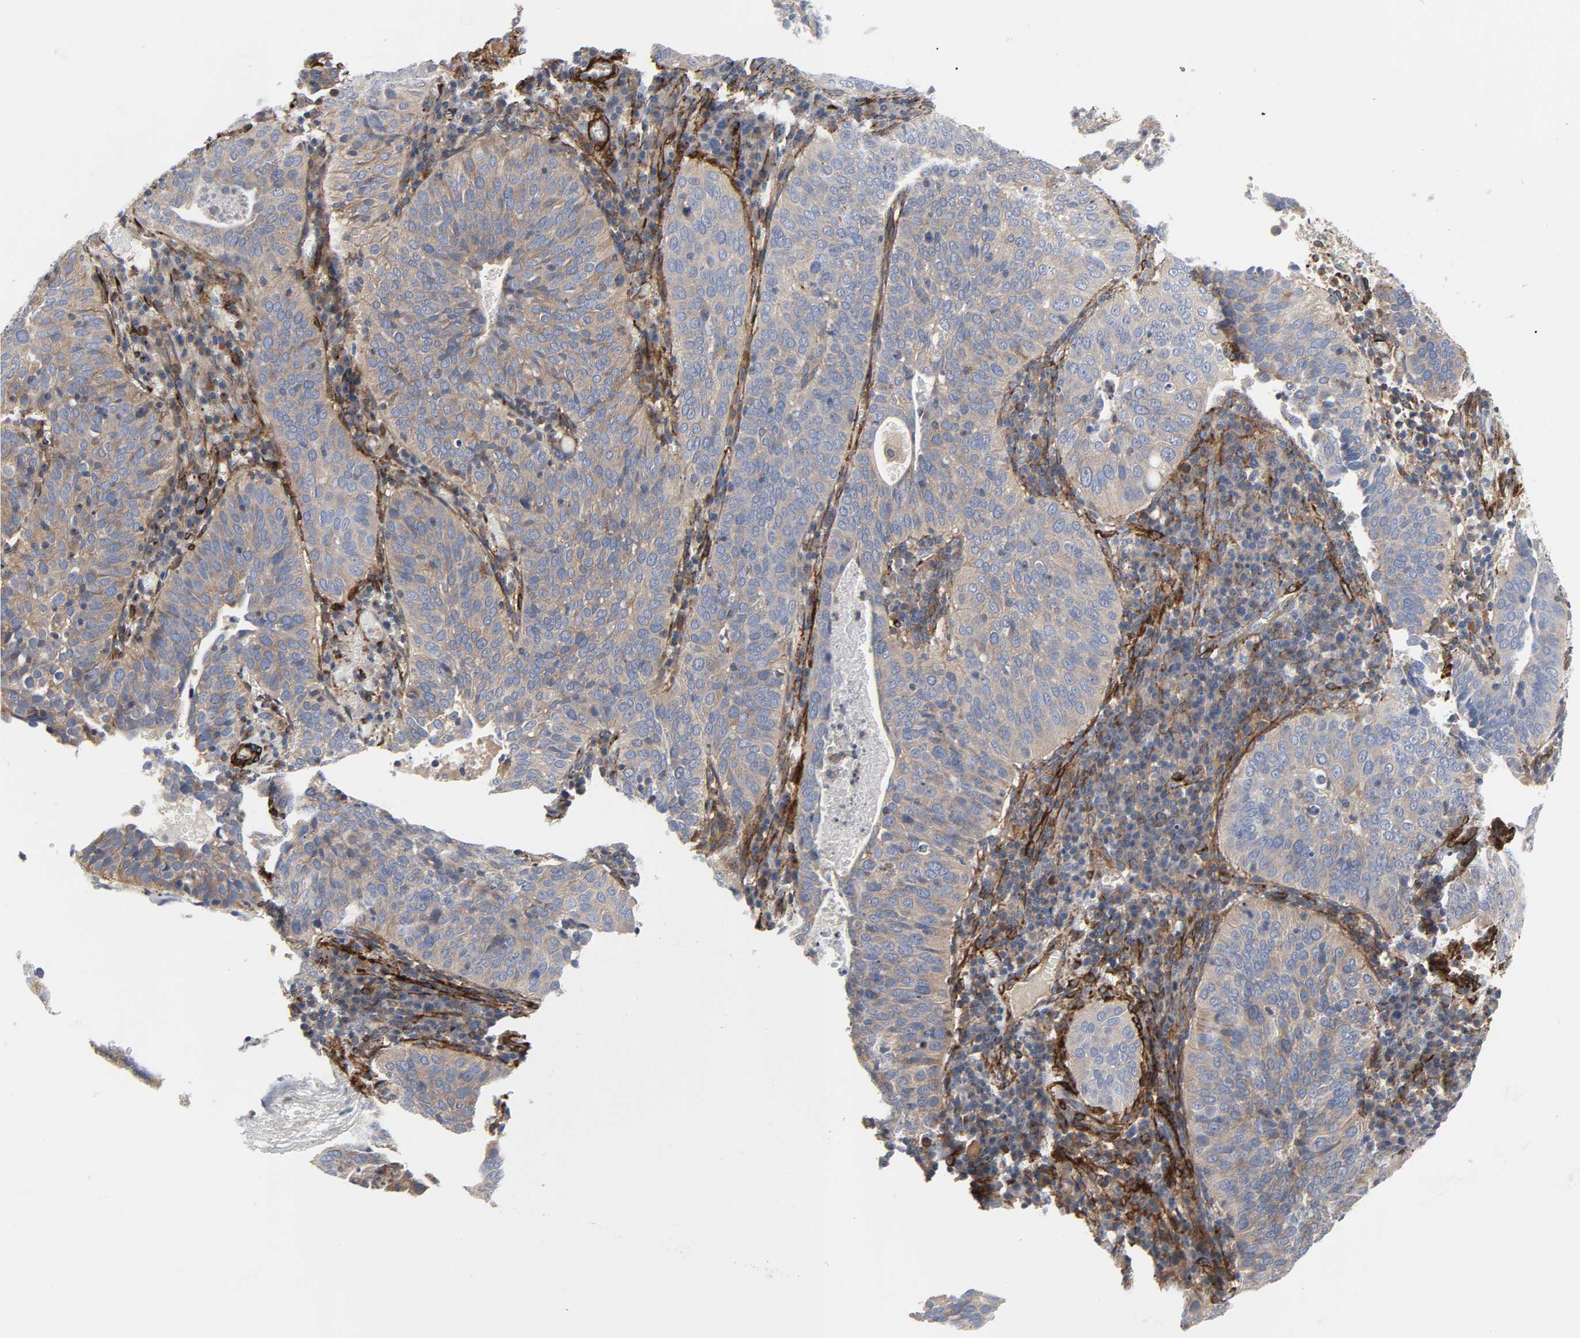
{"staining": {"intensity": "weak", "quantity": "25%-75%", "location": "cytoplasmic/membranous"}, "tissue": "cervical cancer", "cell_type": "Tumor cells", "image_type": "cancer", "snomed": [{"axis": "morphology", "description": "Squamous cell carcinoma, NOS"}, {"axis": "topography", "description": "Cervix"}], "caption": "High-magnification brightfield microscopy of cervical squamous cell carcinoma stained with DAB (3,3'-diaminobenzidine) (brown) and counterstained with hematoxylin (blue). tumor cells exhibit weak cytoplasmic/membranous staining is appreciated in approximately25%-75% of cells.", "gene": "ARHGAP1", "patient": {"sex": "female", "age": 39}}